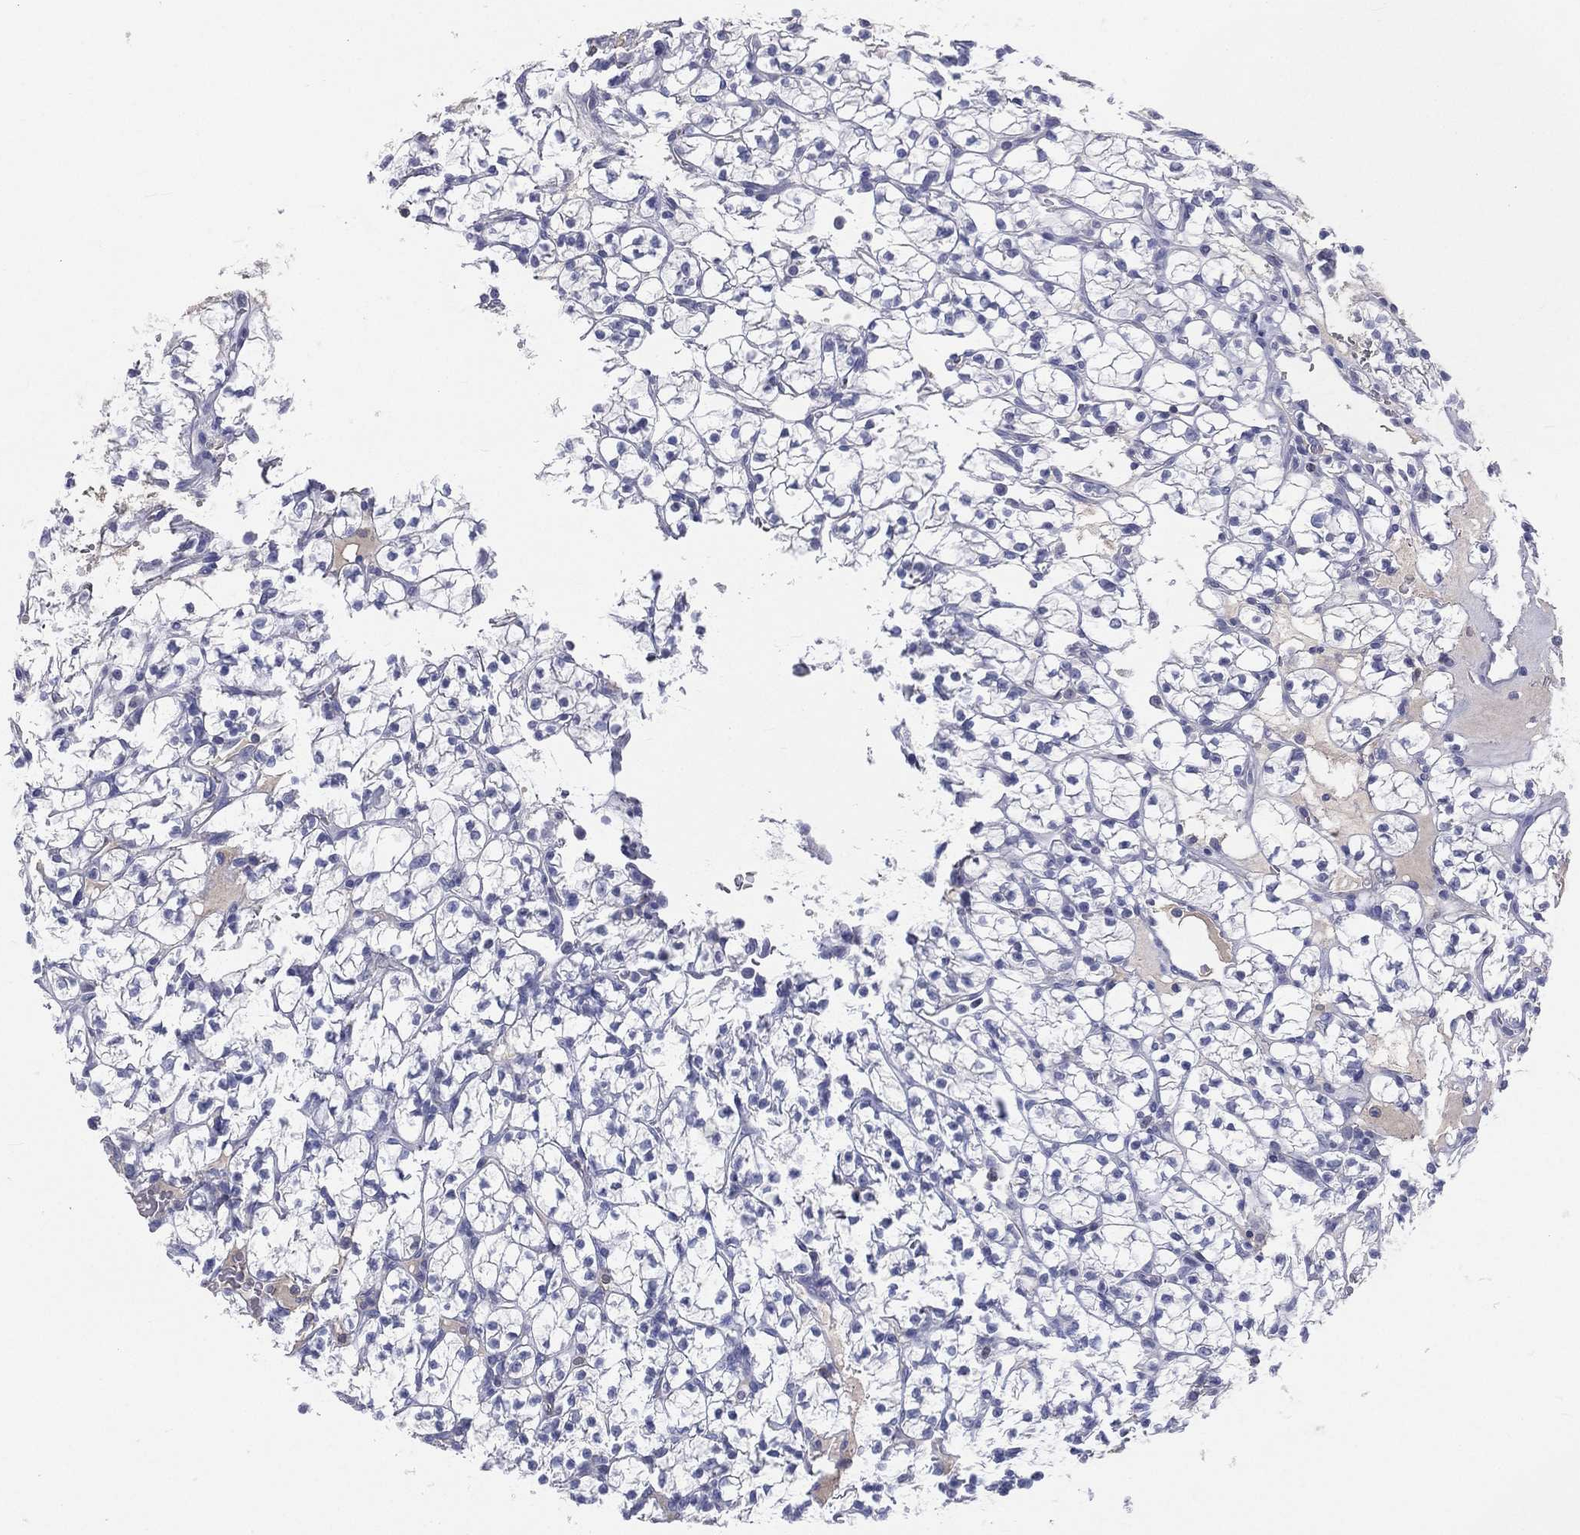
{"staining": {"intensity": "negative", "quantity": "none", "location": "none"}, "tissue": "renal cancer", "cell_type": "Tumor cells", "image_type": "cancer", "snomed": [{"axis": "morphology", "description": "Adenocarcinoma, NOS"}, {"axis": "topography", "description": "Kidney"}], "caption": "Tumor cells show no significant positivity in adenocarcinoma (renal).", "gene": "CD3D", "patient": {"sex": "female", "age": 89}}